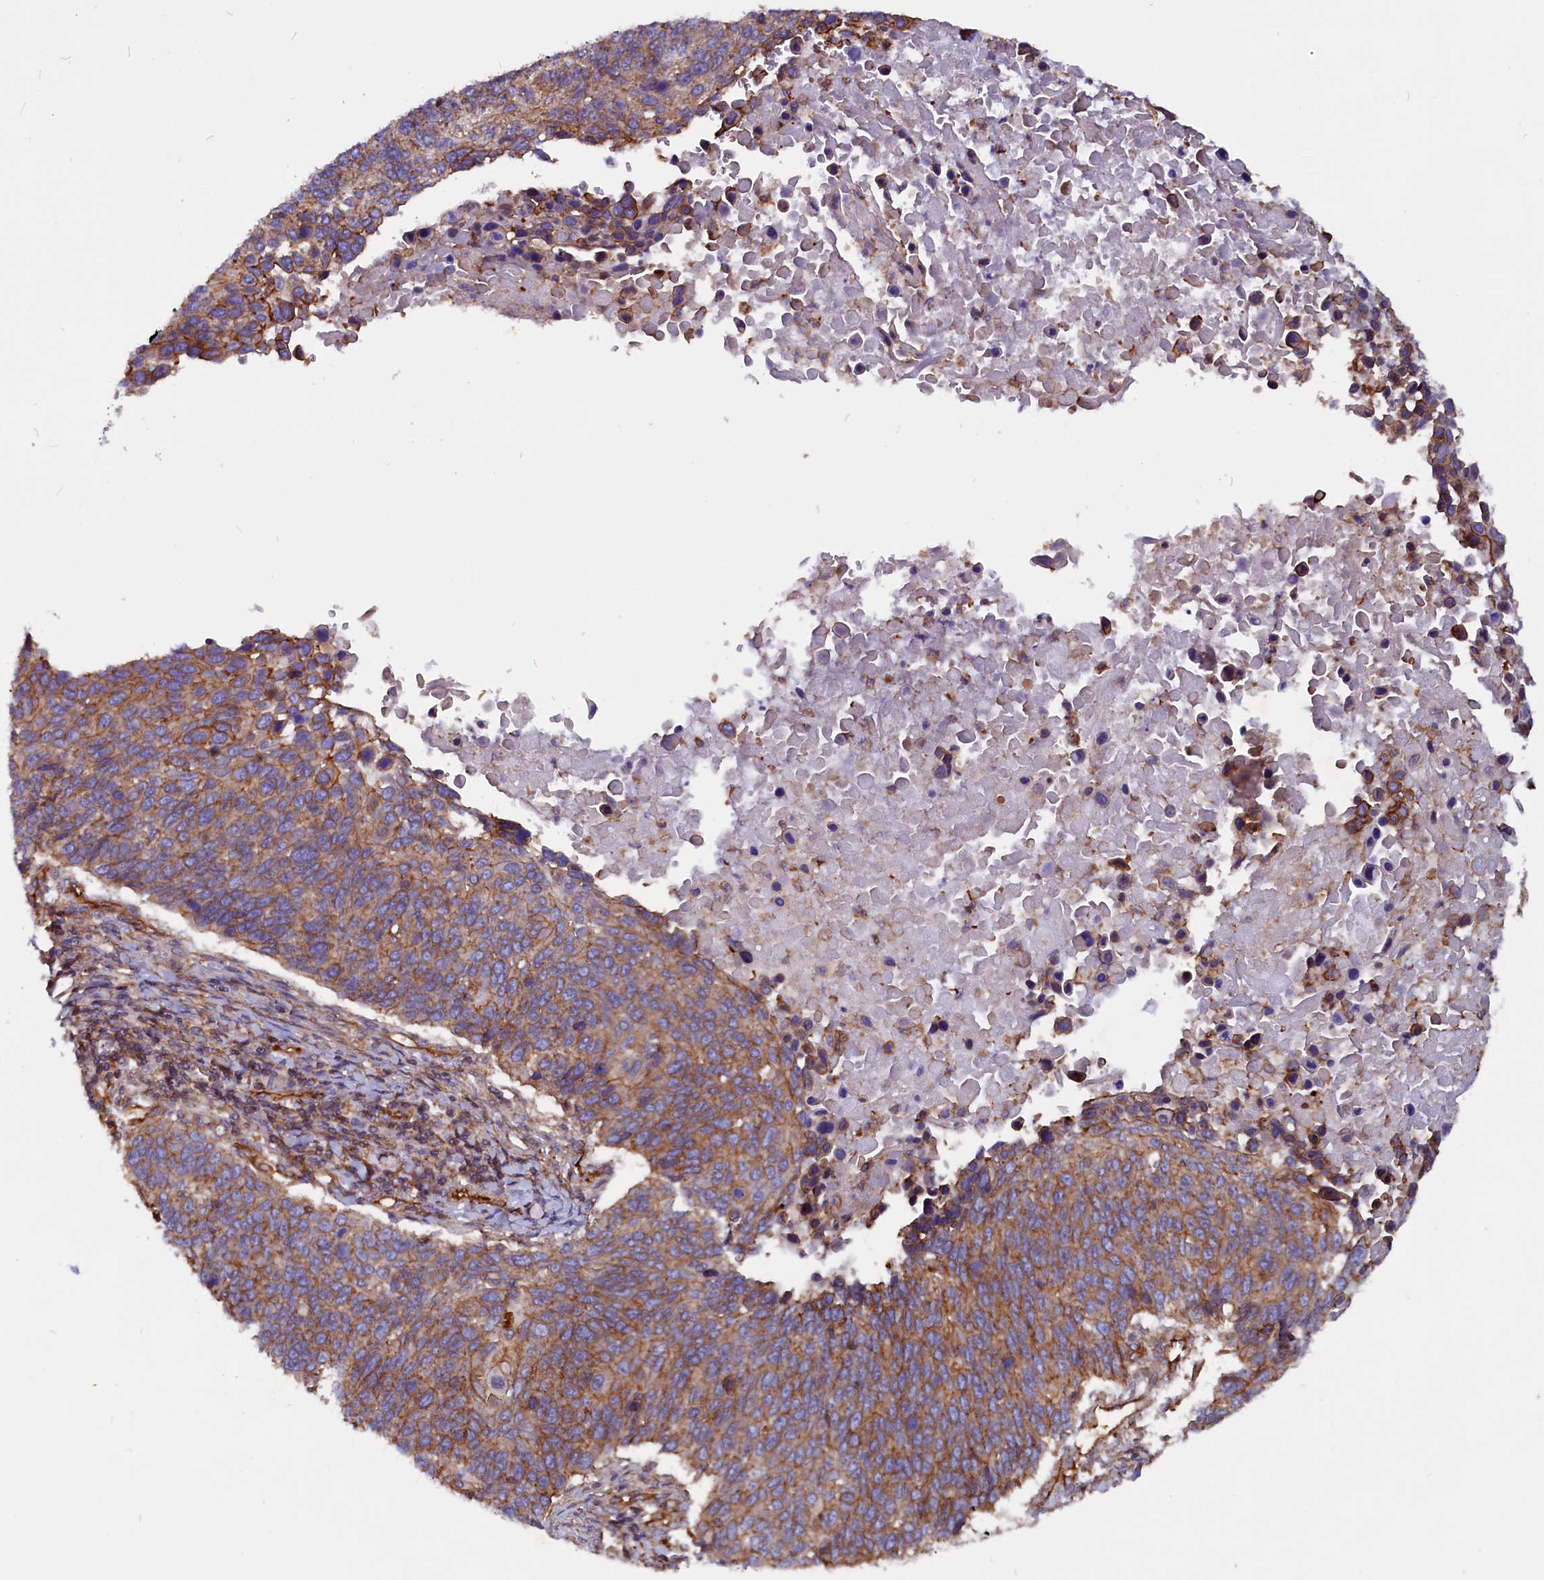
{"staining": {"intensity": "moderate", "quantity": "25%-75%", "location": "cytoplasmic/membranous"}, "tissue": "lung cancer", "cell_type": "Tumor cells", "image_type": "cancer", "snomed": [{"axis": "morphology", "description": "Normal tissue, NOS"}, {"axis": "morphology", "description": "Squamous cell carcinoma, NOS"}, {"axis": "topography", "description": "Lymph node"}, {"axis": "topography", "description": "Lung"}], "caption": "Approximately 25%-75% of tumor cells in human lung squamous cell carcinoma reveal moderate cytoplasmic/membranous protein positivity as visualized by brown immunohistochemical staining.", "gene": "ZNF749", "patient": {"sex": "male", "age": 66}}